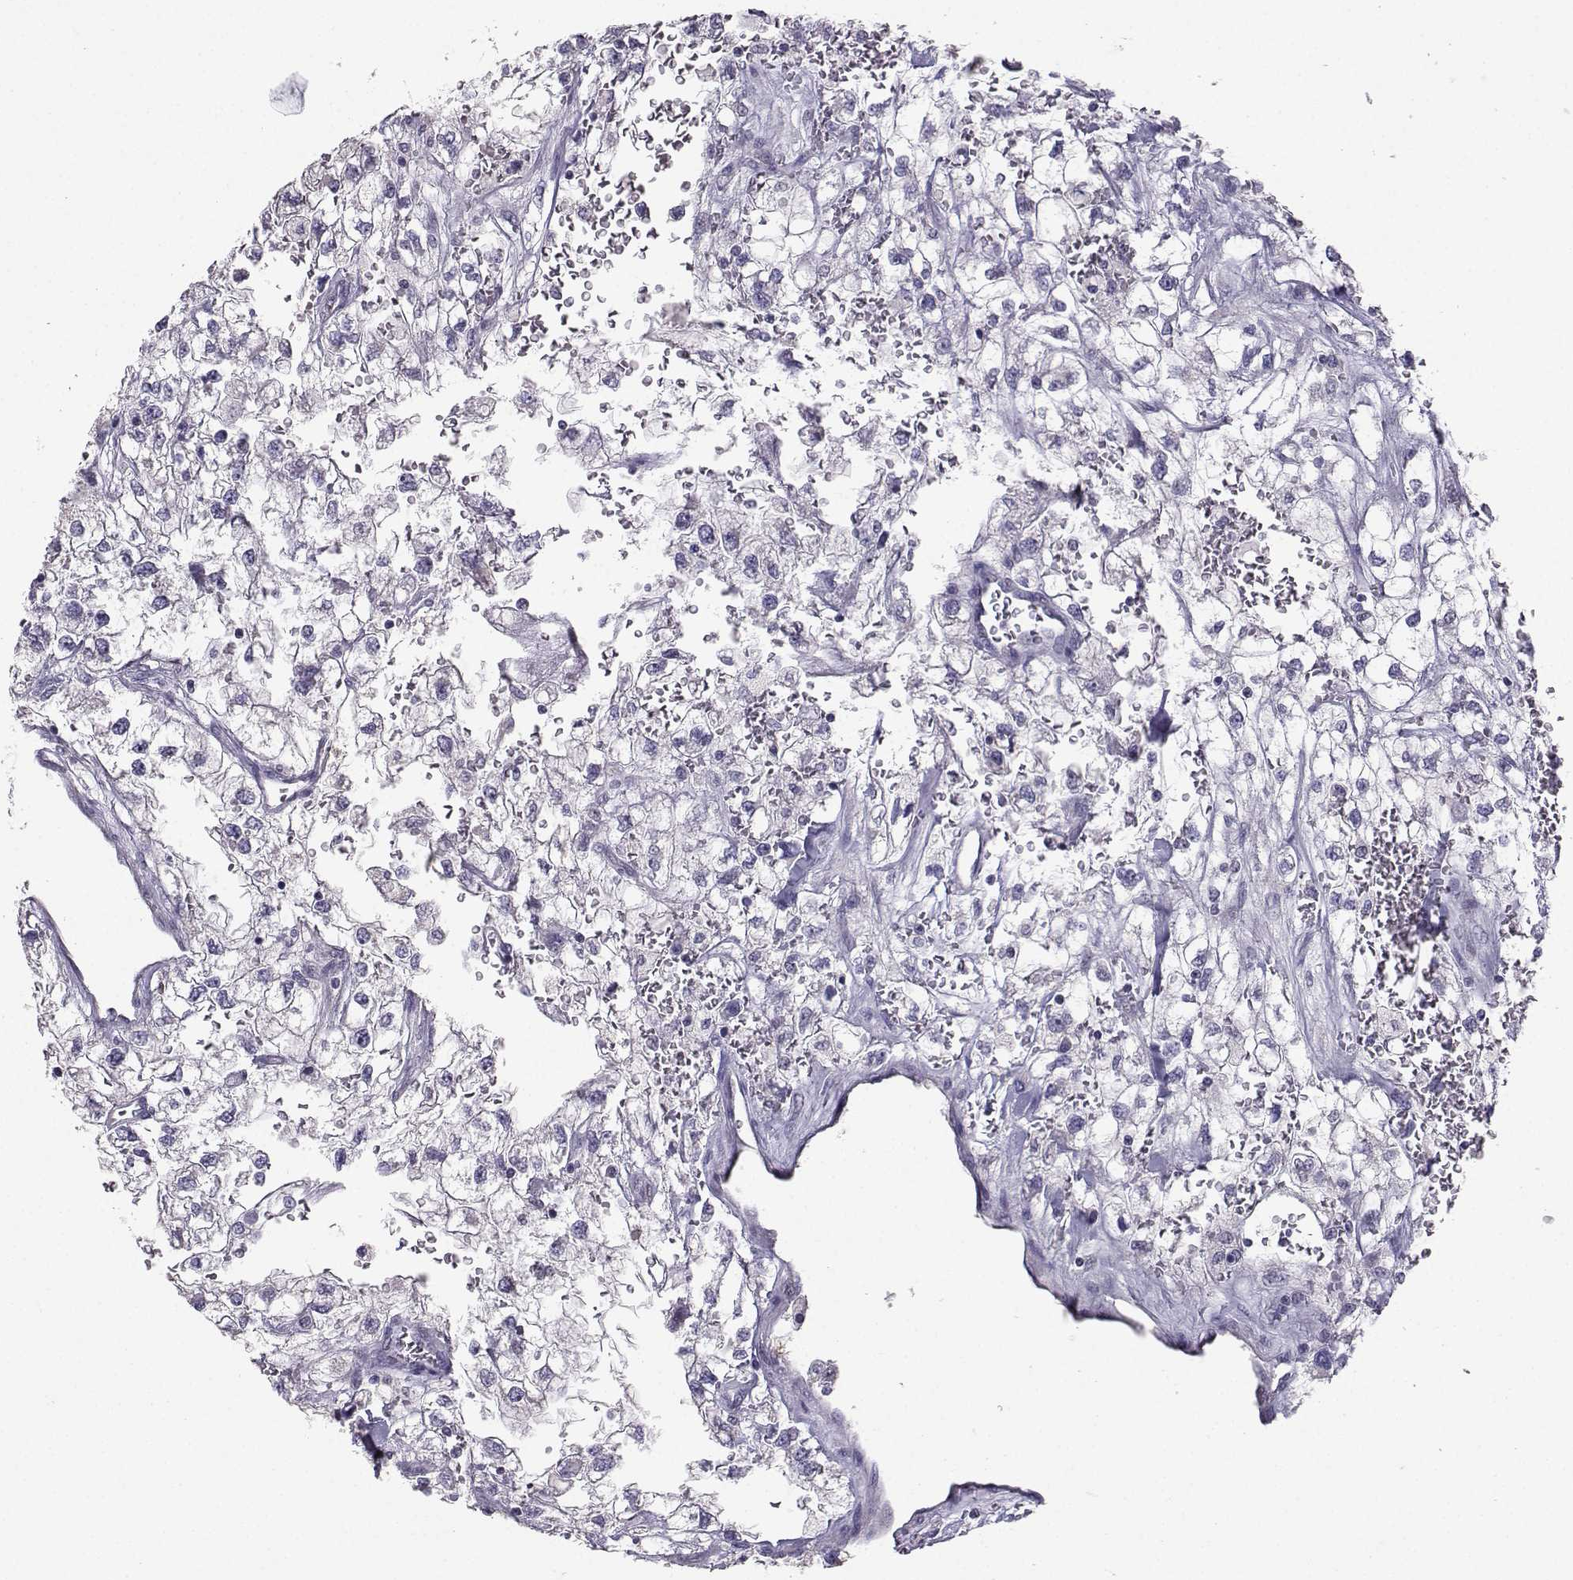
{"staining": {"intensity": "negative", "quantity": "none", "location": "none"}, "tissue": "renal cancer", "cell_type": "Tumor cells", "image_type": "cancer", "snomed": [{"axis": "morphology", "description": "Adenocarcinoma, NOS"}, {"axis": "topography", "description": "Kidney"}], "caption": "Image shows no significant protein positivity in tumor cells of renal cancer (adenocarcinoma). Nuclei are stained in blue.", "gene": "CARTPT", "patient": {"sex": "male", "age": 59}}